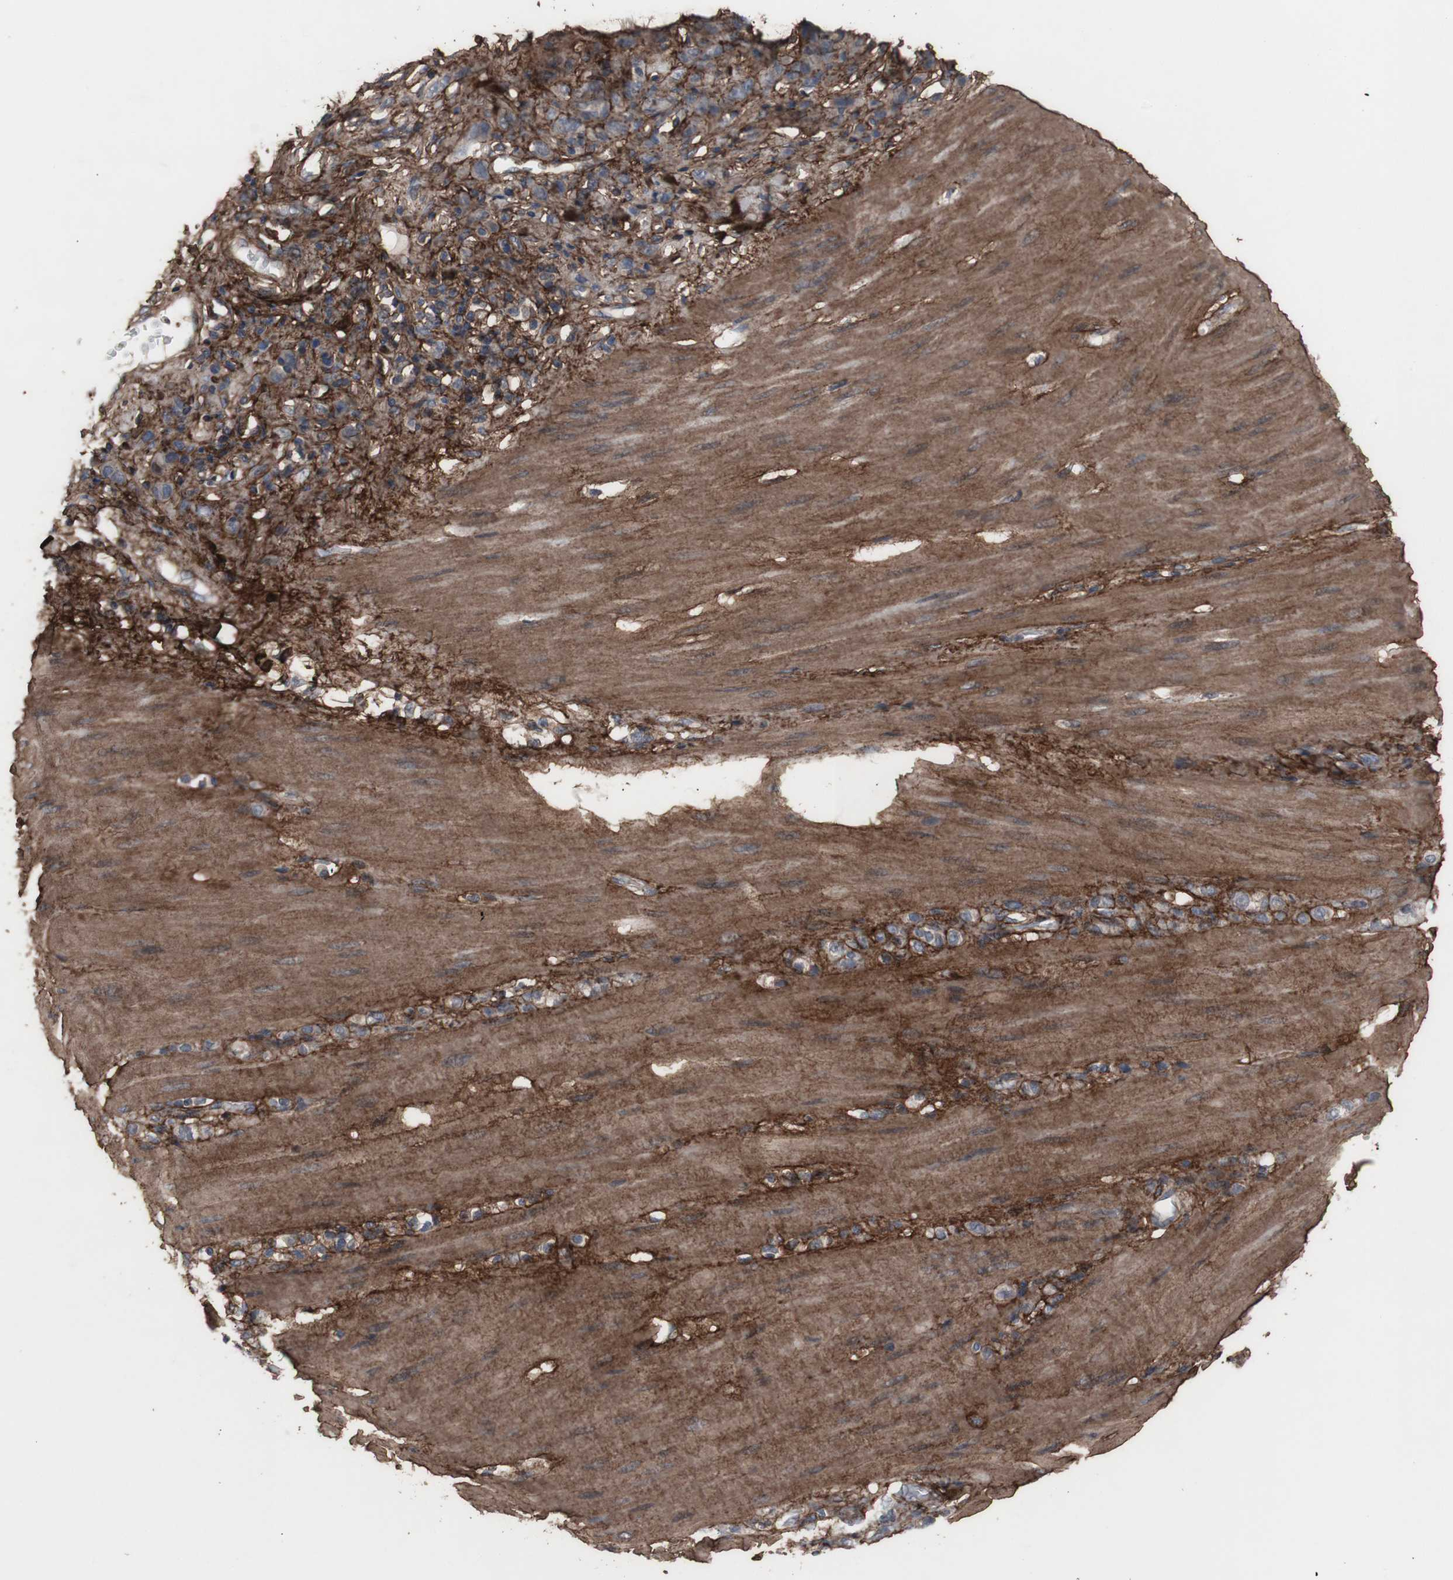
{"staining": {"intensity": "moderate", "quantity": ">75%", "location": "cytoplasmic/membranous"}, "tissue": "stomach cancer", "cell_type": "Tumor cells", "image_type": "cancer", "snomed": [{"axis": "morphology", "description": "Adenocarcinoma, NOS"}, {"axis": "topography", "description": "Stomach"}], "caption": "Immunohistochemistry (IHC) photomicrograph of human adenocarcinoma (stomach) stained for a protein (brown), which demonstrates medium levels of moderate cytoplasmic/membranous expression in approximately >75% of tumor cells.", "gene": "COL6A2", "patient": {"sex": "male", "age": 82}}